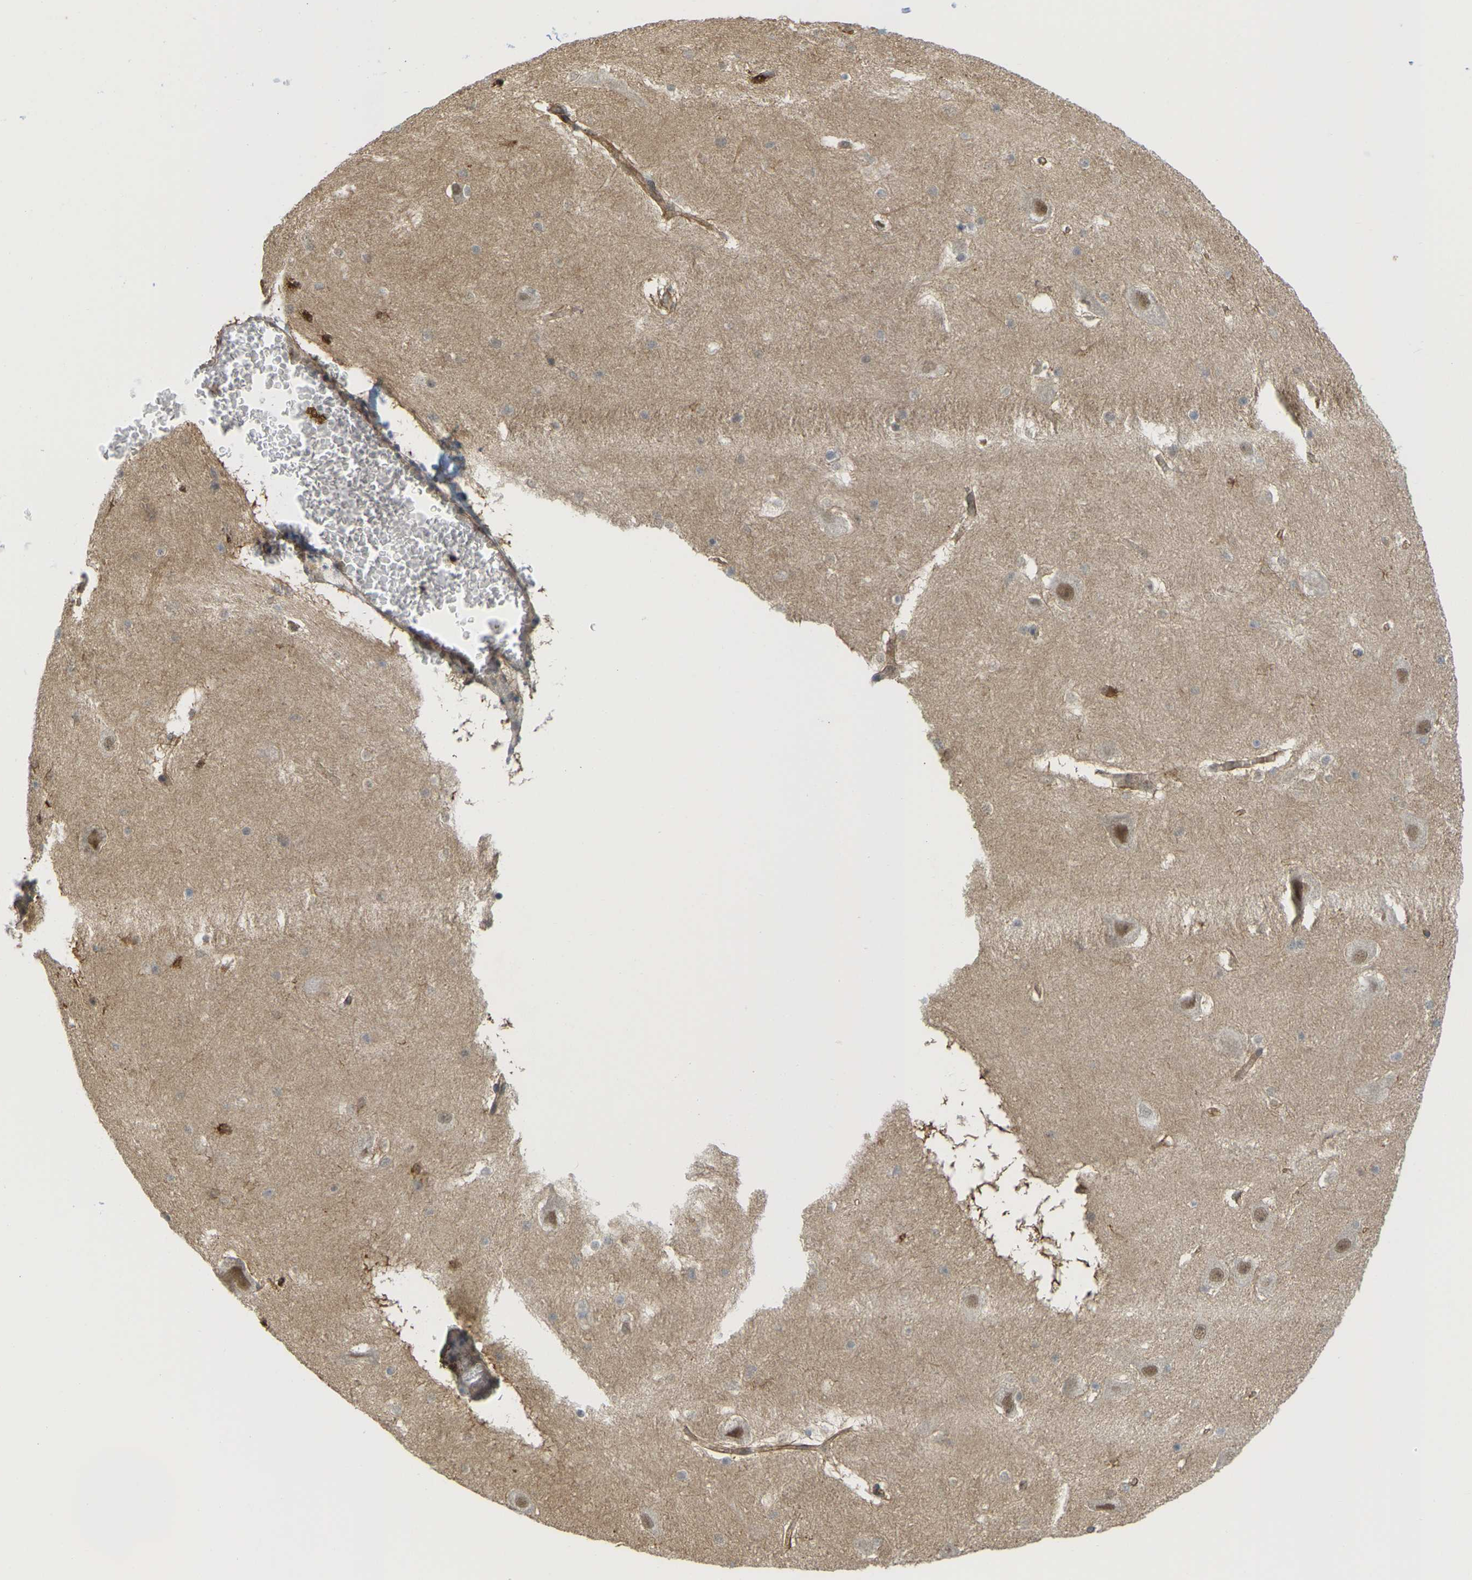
{"staining": {"intensity": "negative", "quantity": "none", "location": "none"}, "tissue": "hippocampus", "cell_type": "Glial cells", "image_type": "normal", "snomed": [{"axis": "morphology", "description": "Normal tissue, NOS"}, {"axis": "topography", "description": "Hippocampus"}], "caption": "A high-resolution photomicrograph shows immunohistochemistry (IHC) staining of normal hippocampus, which shows no significant staining in glial cells. (Stains: DAB immunohistochemistry (IHC) with hematoxylin counter stain, Microscopy: brightfield microscopy at high magnification).", "gene": "SERPINB5", "patient": {"sex": "male", "age": 45}}